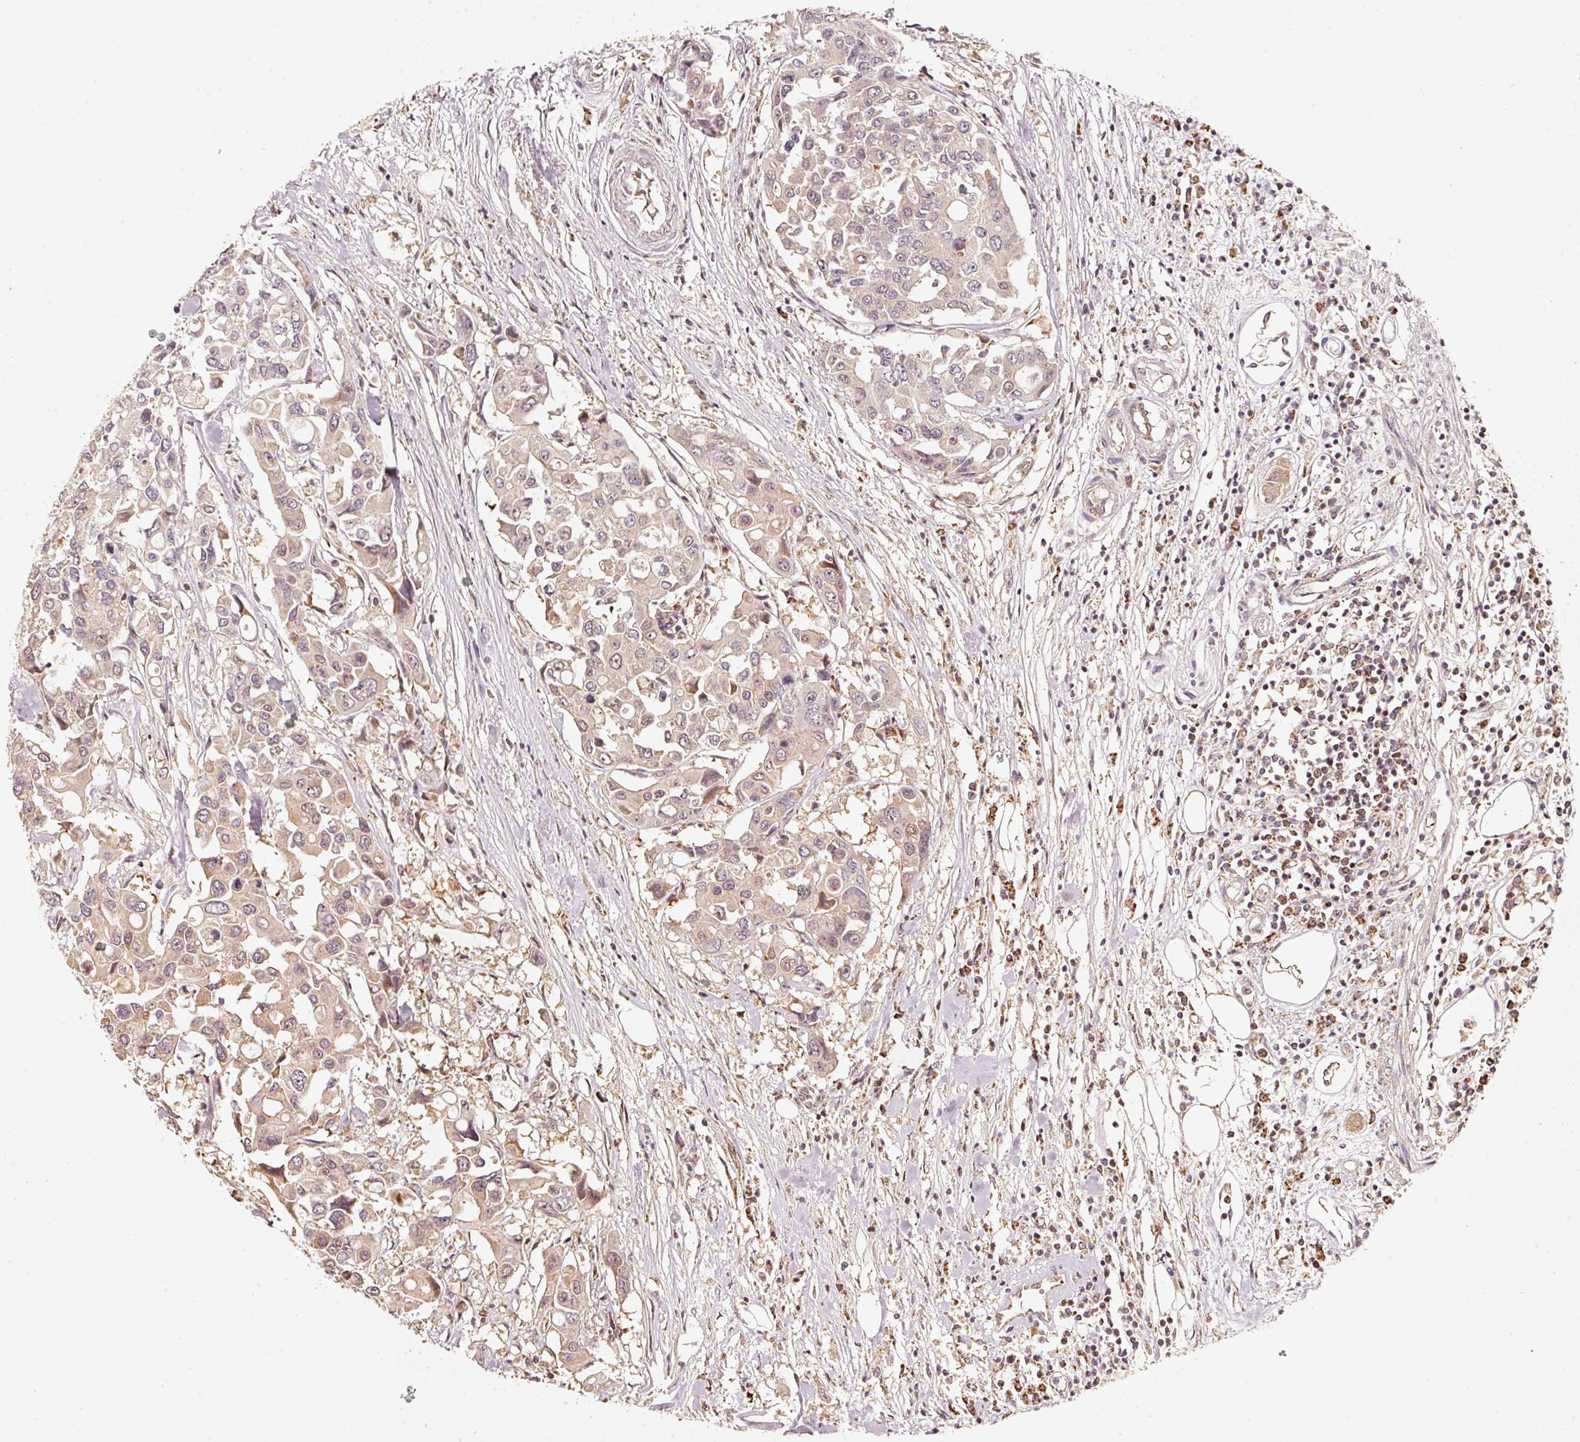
{"staining": {"intensity": "weak", "quantity": ">75%", "location": "cytoplasmic/membranous,nuclear"}, "tissue": "colorectal cancer", "cell_type": "Tumor cells", "image_type": "cancer", "snomed": [{"axis": "morphology", "description": "Adenocarcinoma, NOS"}, {"axis": "topography", "description": "Colon"}], "caption": "This is an image of IHC staining of colorectal cancer, which shows weak expression in the cytoplasmic/membranous and nuclear of tumor cells.", "gene": "RAB35", "patient": {"sex": "male", "age": 77}}